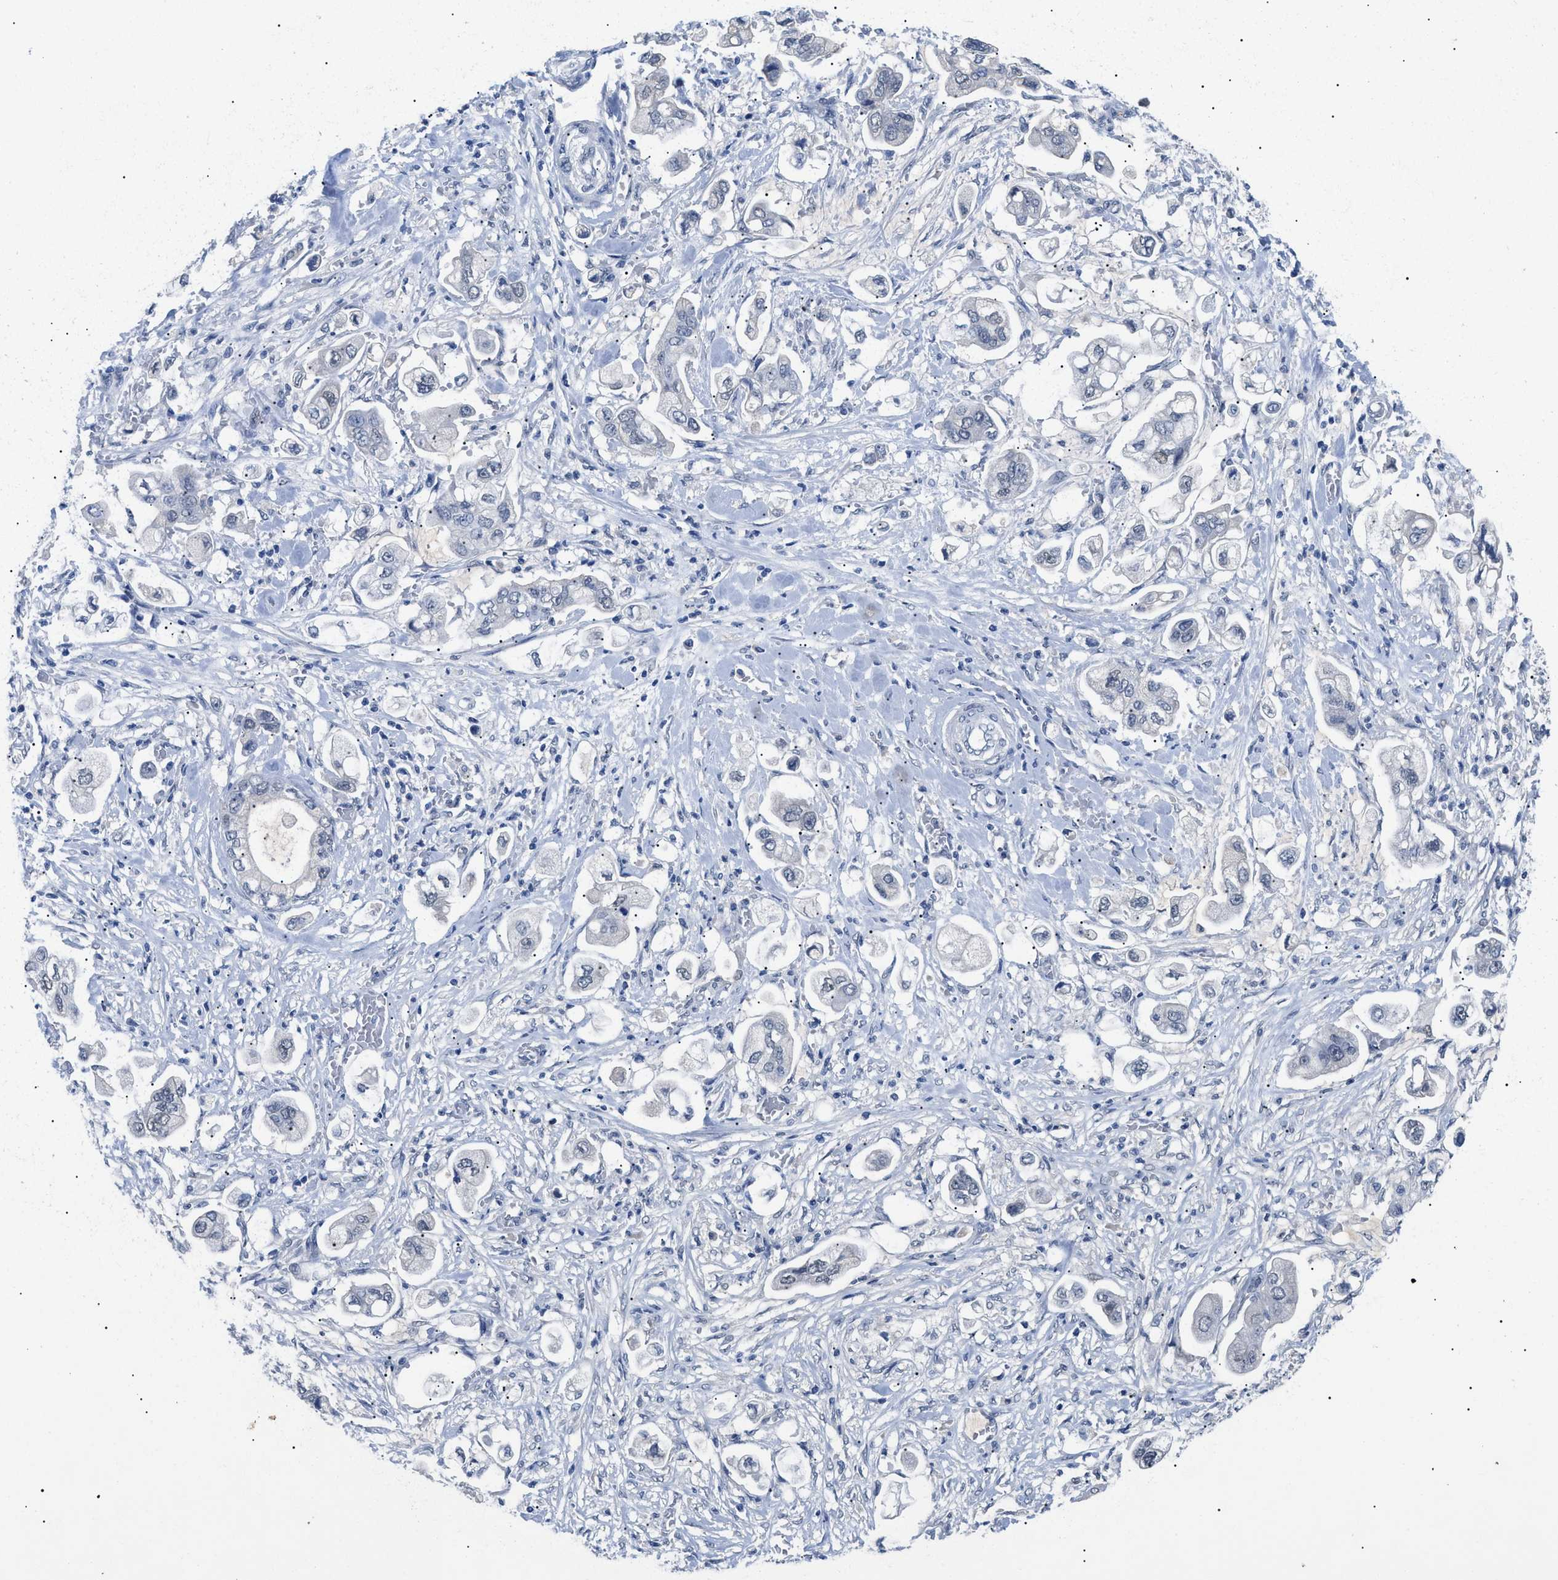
{"staining": {"intensity": "negative", "quantity": "none", "location": "none"}, "tissue": "stomach cancer", "cell_type": "Tumor cells", "image_type": "cancer", "snomed": [{"axis": "morphology", "description": "Adenocarcinoma, NOS"}, {"axis": "topography", "description": "Stomach"}], "caption": "Immunohistochemistry (IHC) photomicrograph of adenocarcinoma (stomach) stained for a protein (brown), which reveals no positivity in tumor cells. (Brightfield microscopy of DAB (3,3'-diaminobenzidine) IHC at high magnification).", "gene": "PRRT2", "patient": {"sex": "male", "age": 62}}